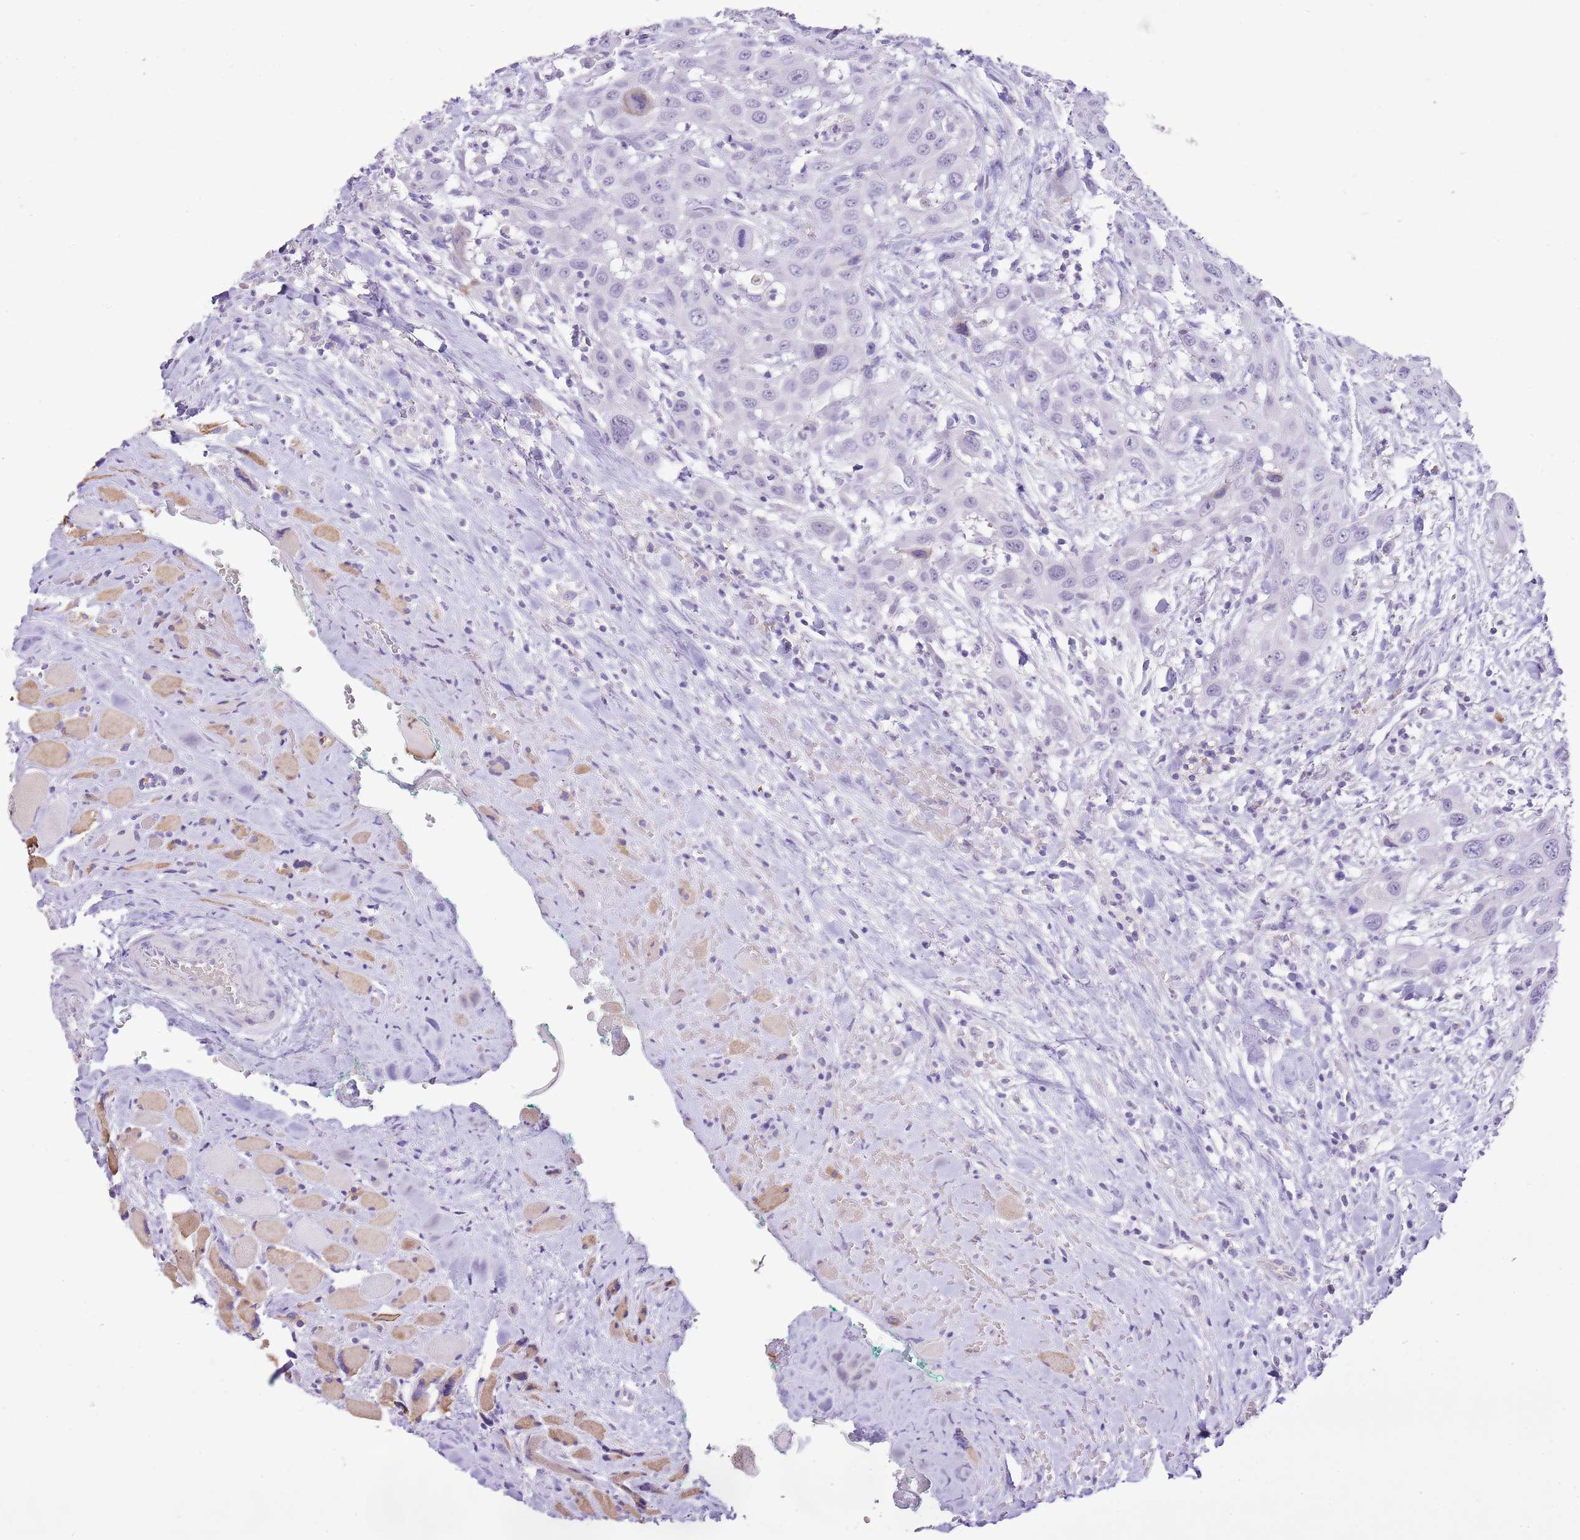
{"staining": {"intensity": "negative", "quantity": "none", "location": "none"}, "tissue": "head and neck cancer", "cell_type": "Tumor cells", "image_type": "cancer", "snomed": [{"axis": "morphology", "description": "Squamous cell carcinoma, NOS"}, {"axis": "topography", "description": "Head-Neck"}], "caption": "IHC image of squamous cell carcinoma (head and neck) stained for a protein (brown), which shows no staining in tumor cells.", "gene": "XPO7", "patient": {"sex": "male", "age": 81}}